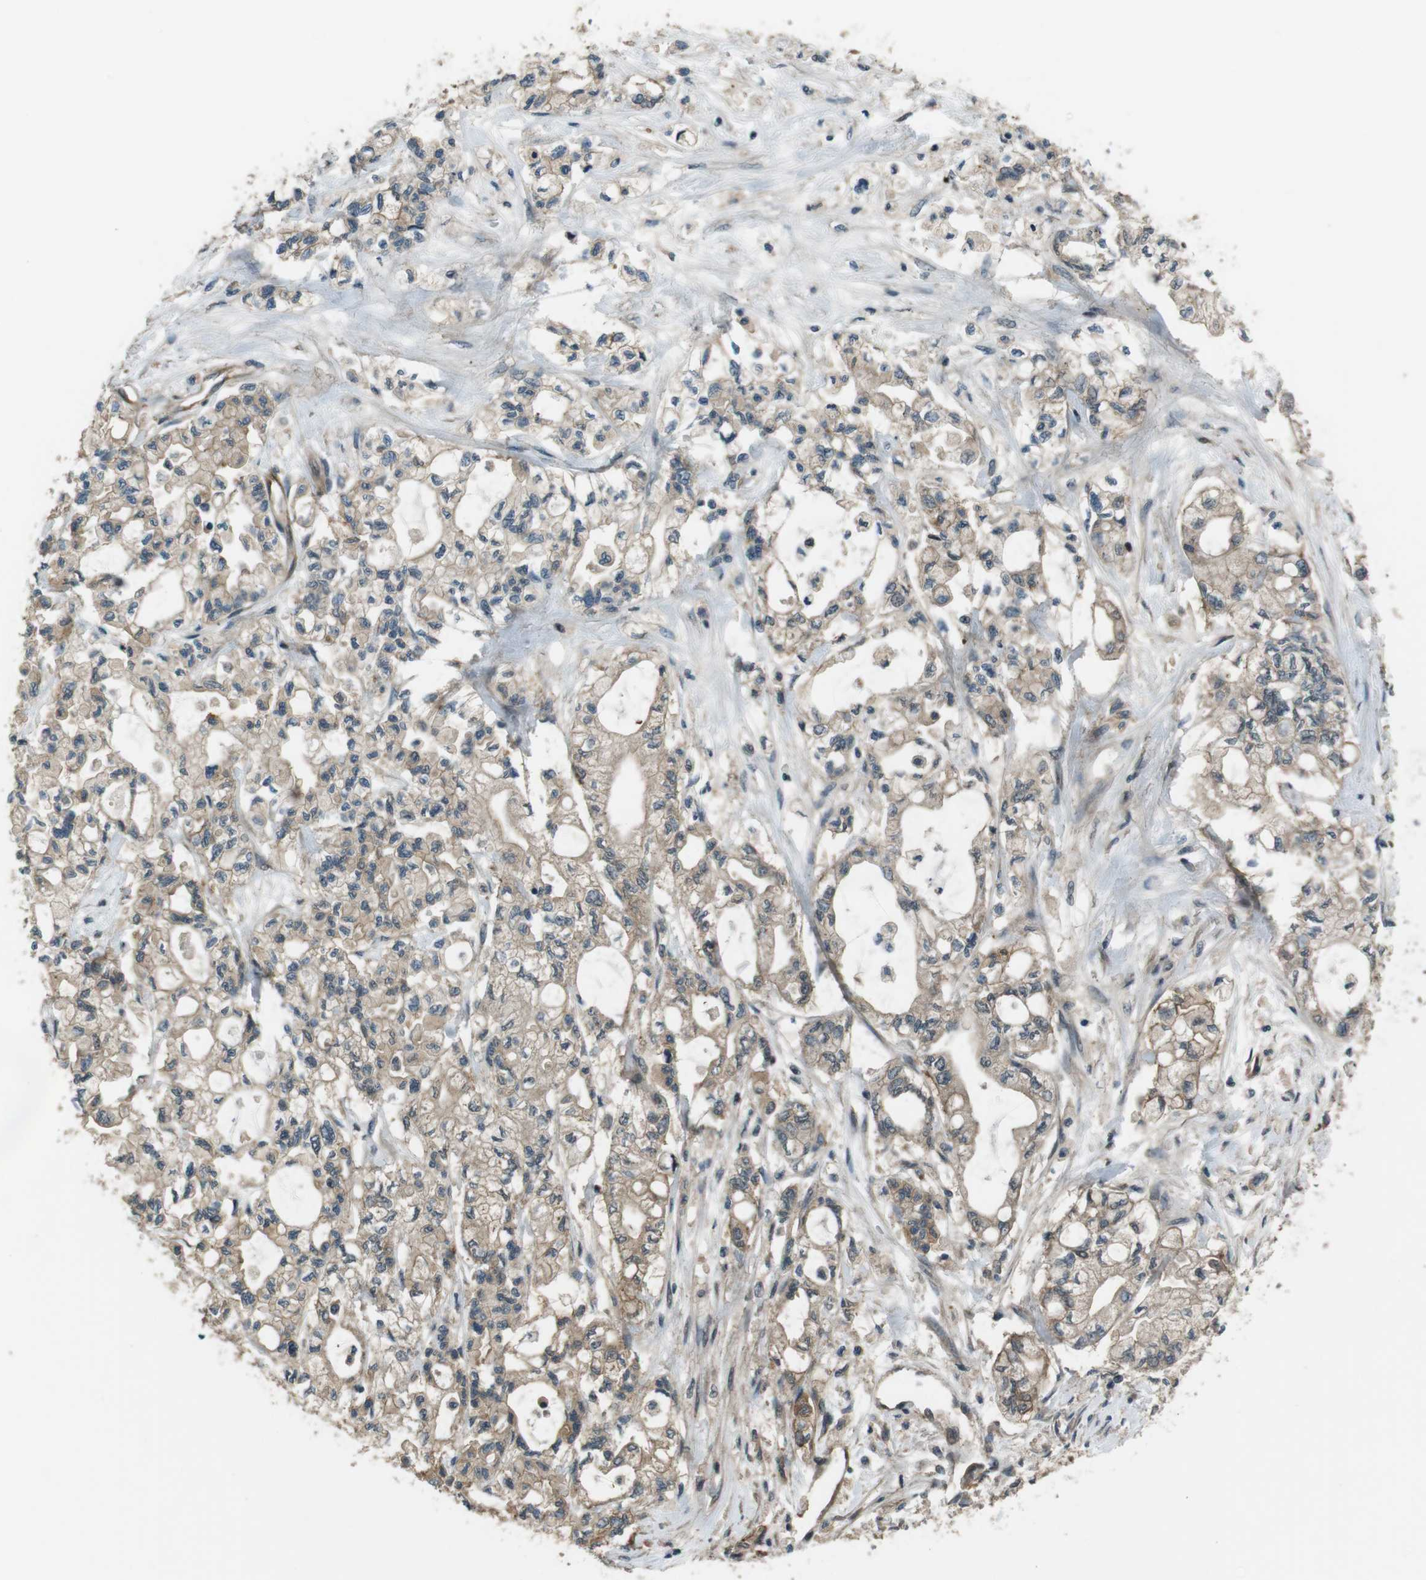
{"staining": {"intensity": "weak", "quantity": ">75%", "location": "cytoplasmic/membranous"}, "tissue": "pancreatic cancer", "cell_type": "Tumor cells", "image_type": "cancer", "snomed": [{"axis": "morphology", "description": "Adenocarcinoma, NOS"}, {"axis": "topography", "description": "Pancreas"}], "caption": "Tumor cells exhibit low levels of weak cytoplasmic/membranous positivity in about >75% of cells in pancreatic cancer.", "gene": "TIAM2", "patient": {"sex": "male", "age": 79}}